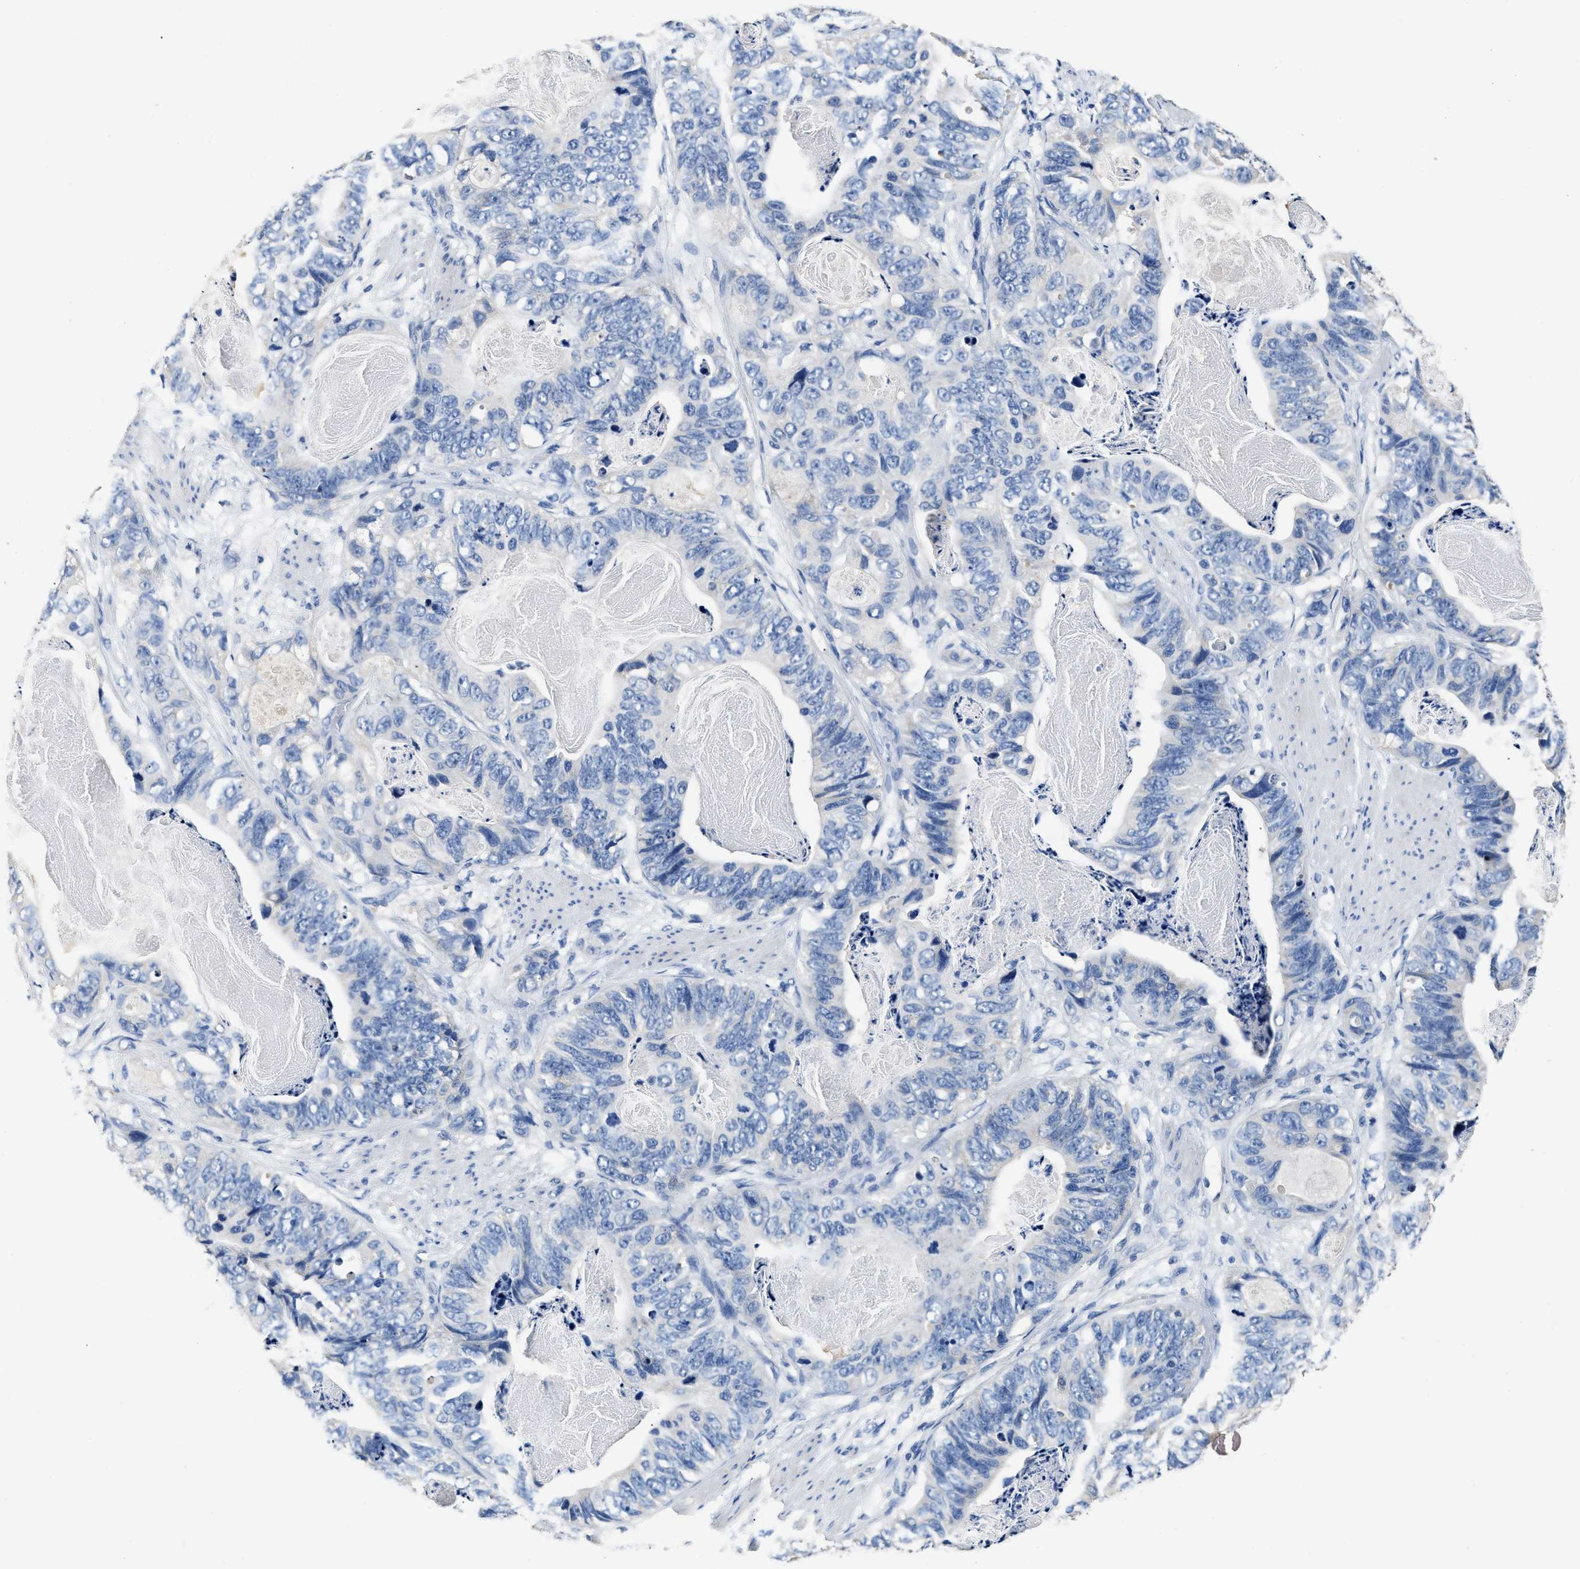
{"staining": {"intensity": "negative", "quantity": "none", "location": "none"}, "tissue": "stomach cancer", "cell_type": "Tumor cells", "image_type": "cancer", "snomed": [{"axis": "morphology", "description": "Adenocarcinoma, NOS"}, {"axis": "topography", "description": "Stomach"}], "caption": "High magnification brightfield microscopy of stomach adenocarcinoma stained with DAB (brown) and counterstained with hematoxylin (blue): tumor cells show no significant staining.", "gene": "SLCO2B1", "patient": {"sex": "female", "age": 89}}